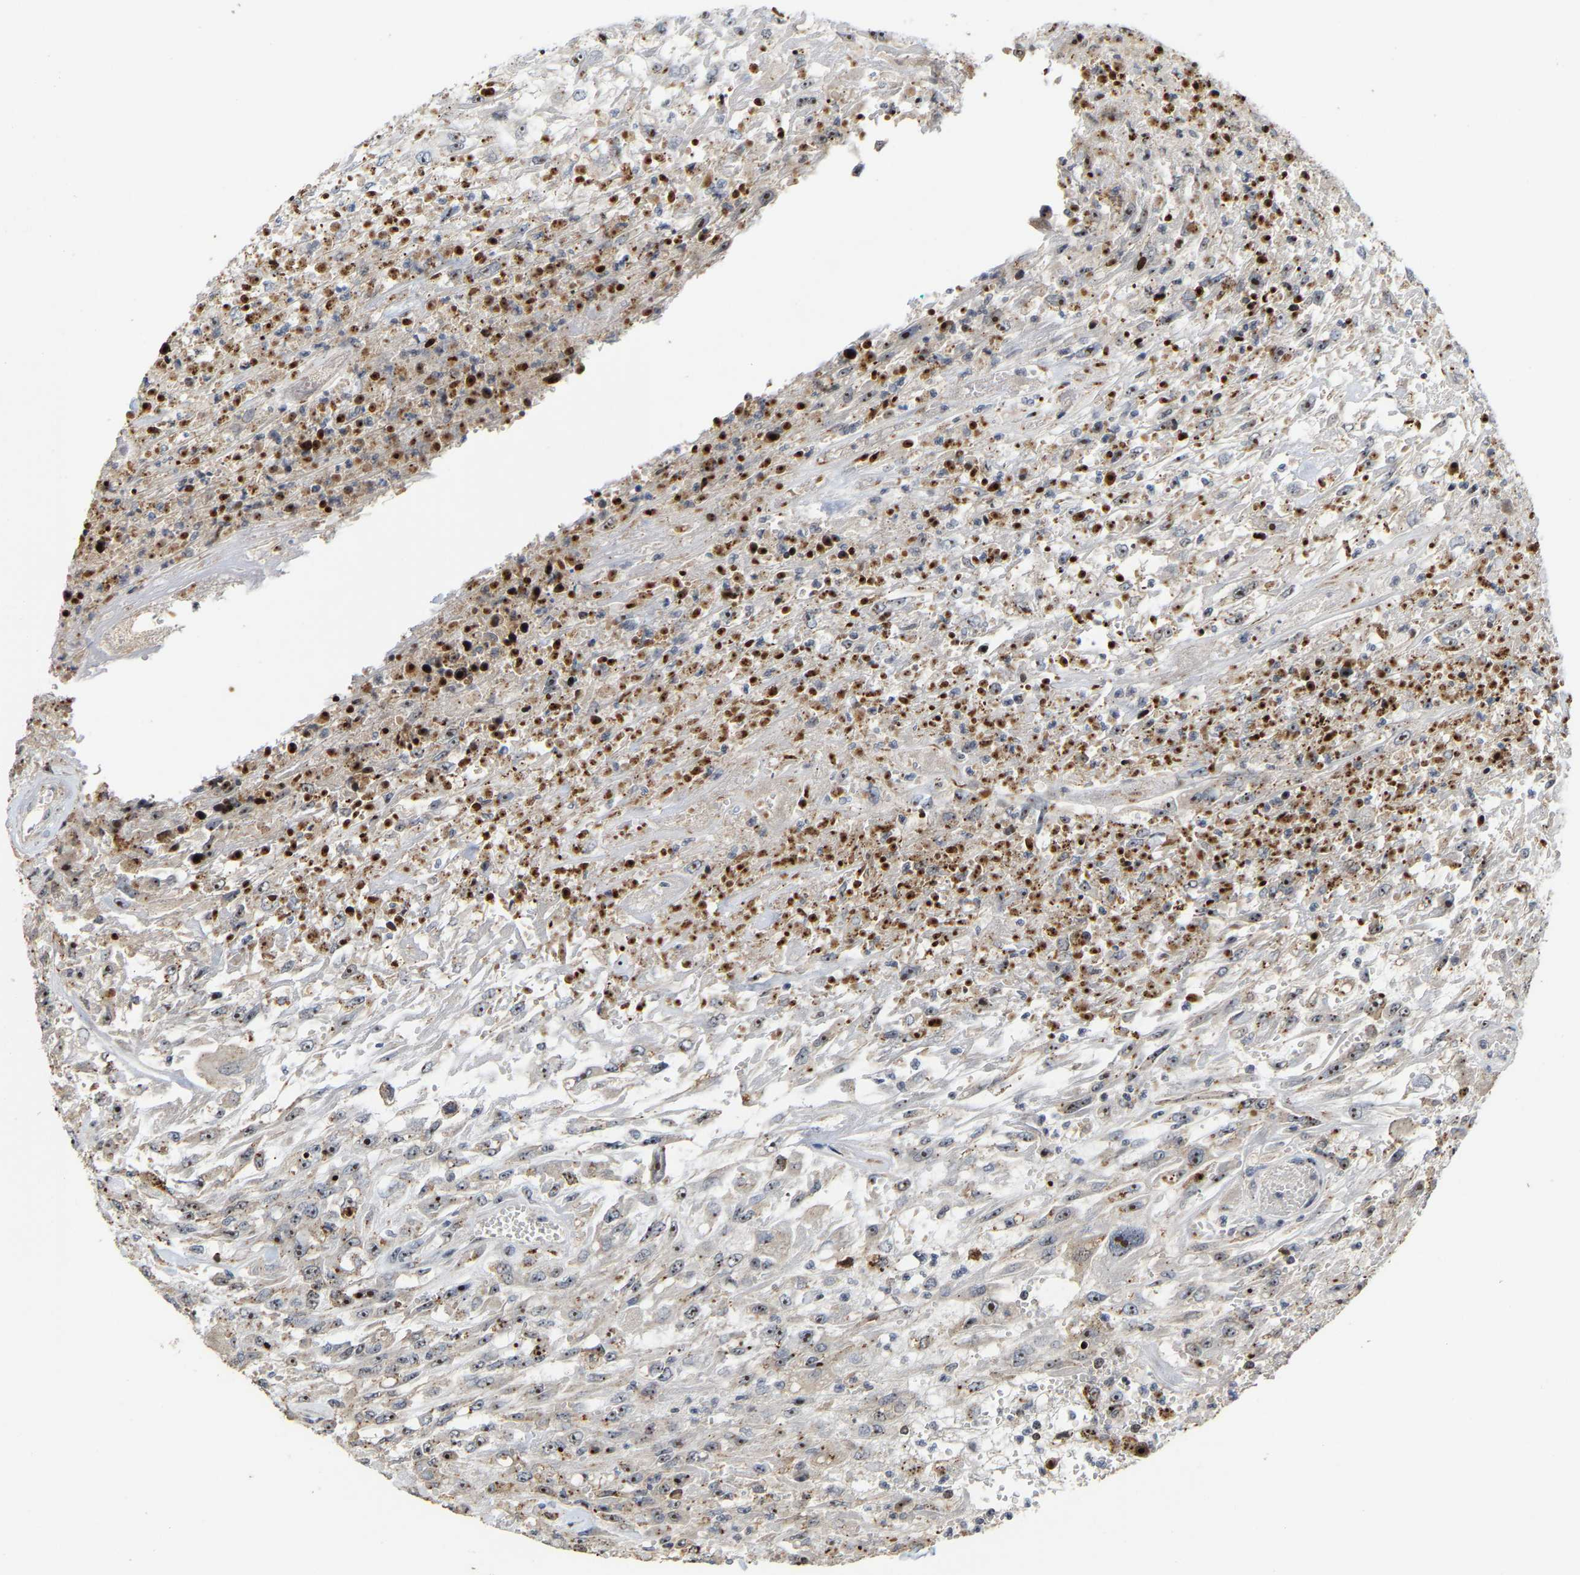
{"staining": {"intensity": "strong", "quantity": "25%-75%", "location": "nuclear"}, "tissue": "urothelial cancer", "cell_type": "Tumor cells", "image_type": "cancer", "snomed": [{"axis": "morphology", "description": "Urothelial carcinoma, High grade"}, {"axis": "topography", "description": "Urinary bladder"}], "caption": "Immunohistochemistry (IHC) histopathology image of neoplastic tissue: urothelial carcinoma (high-grade) stained using IHC shows high levels of strong protein expression localized specifically in the nuclear of tumor cells, appearing as a nuclear brown color.", "gene": "NOP58", "patient": {"sex": "male", "age": 46}}